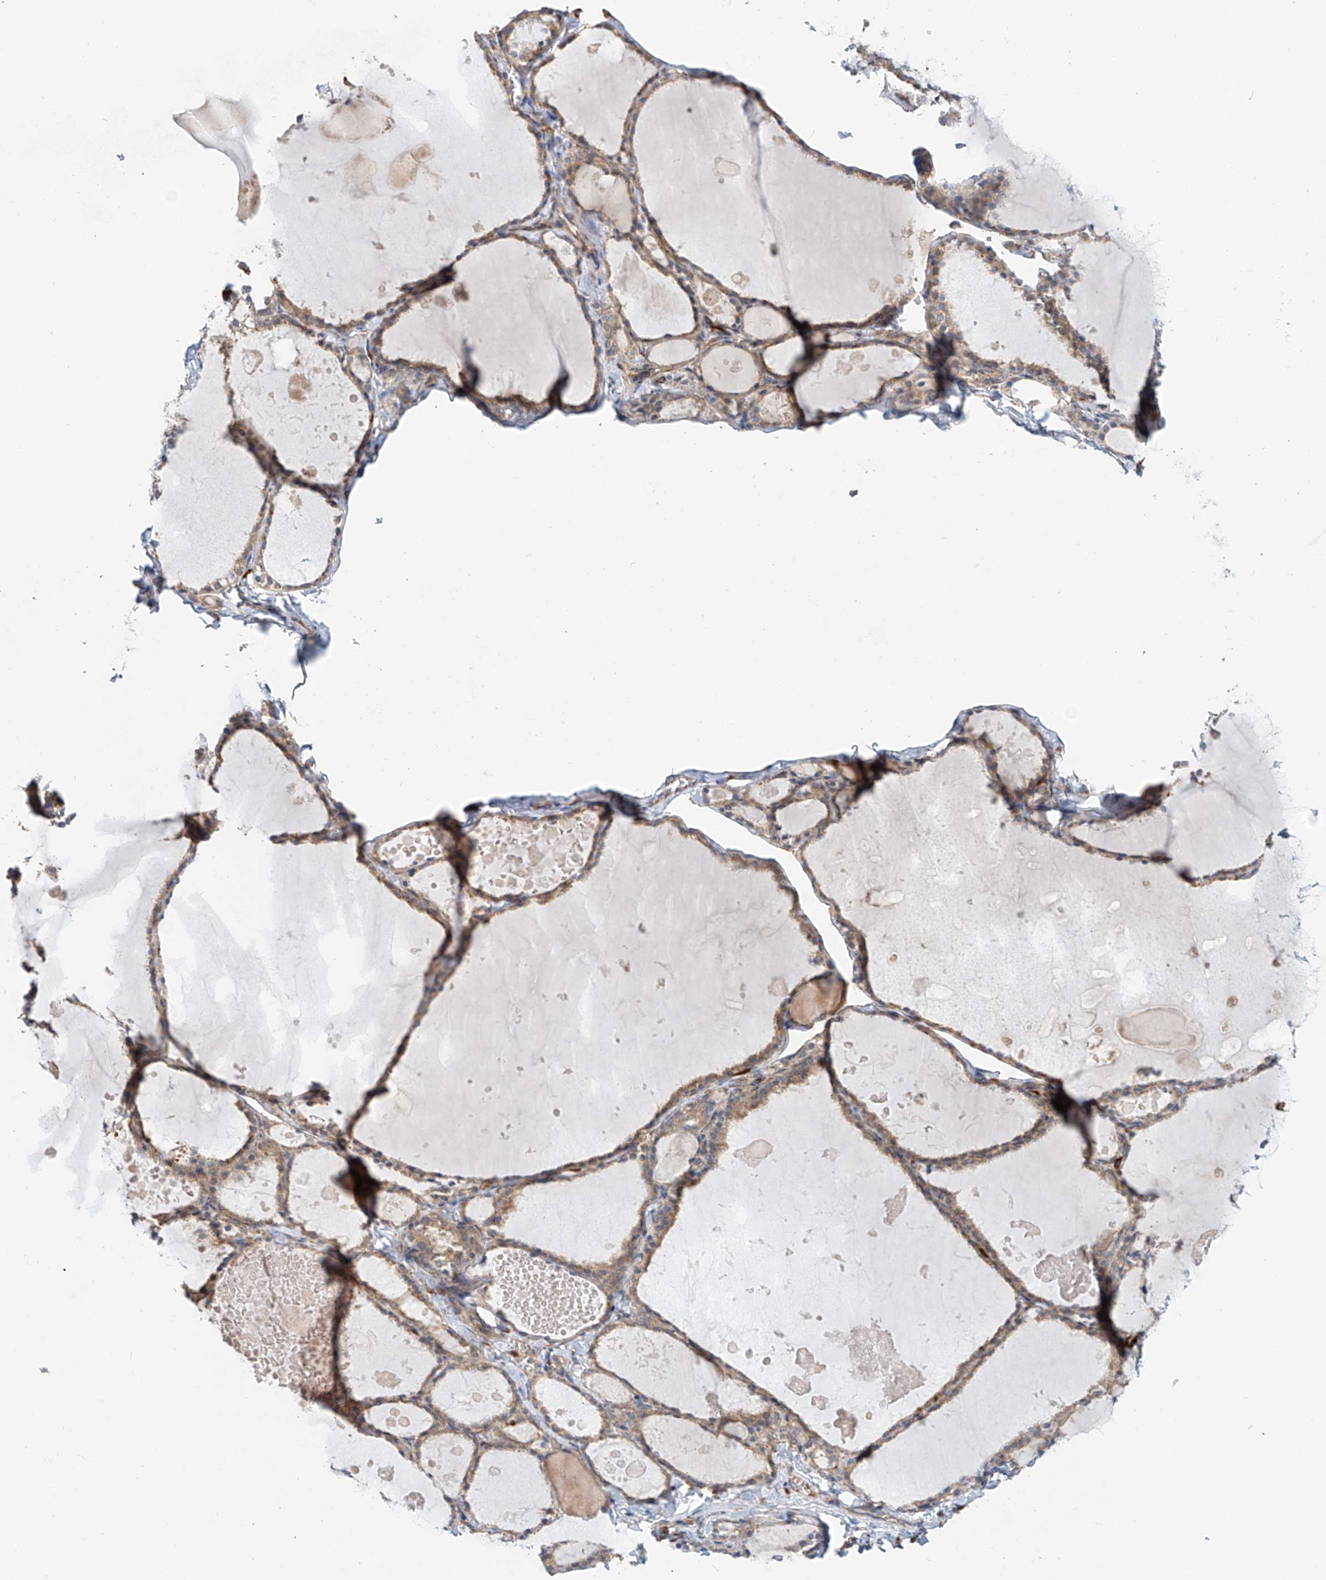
{"staining": {"intensity": "weak", "quantity": ">75%", "location": "cytoplasmic/membranous"}, "tissue": "thyroid gland", "cell_type": "Glandular cells", "image_type": "normal", "snomed": [{"axis": "morphology", "description": "Normal tissue, NOS"}, {"axis": "topography", "description": "Thyroid gland"}], "caption": "Protein staining exhibits weak cytoplasmic/membranous expression in approximately >75% of glandular cells in normal thyroid gland.", "gene": "SNAP29", "patient": {"sex": "male", "age": 56}}